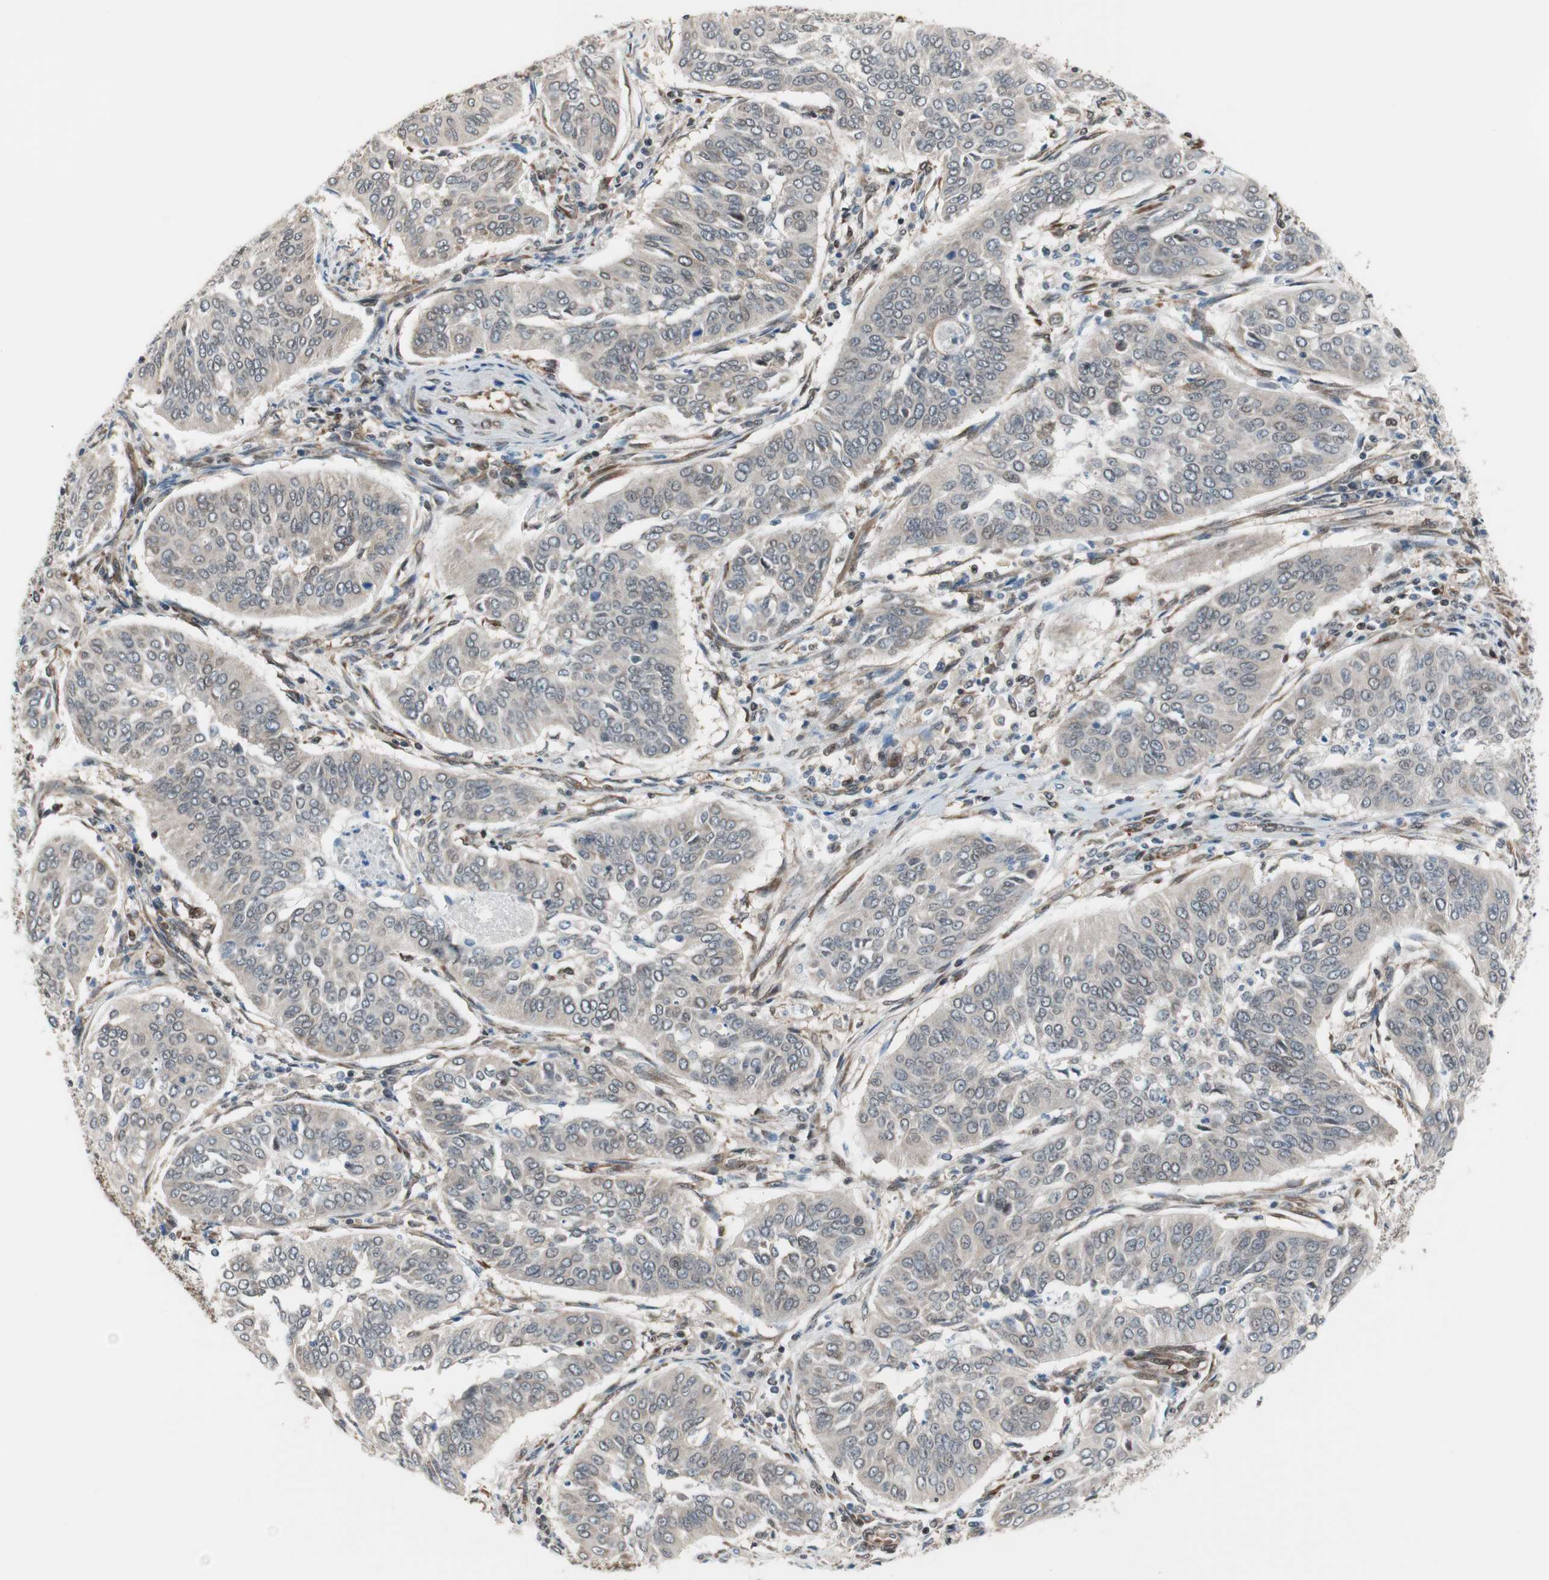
{"staining": {"intensity": "negative", "quantity": "none", "location": "none"}, "tissue": "cervical cancer", "cell_type": "Tumor cells", "image_type": "cancer", "snomed": [{"axis": "morphology", "description": "Normal tissue, NOS"}, {"axis": "morphology", "description": "Squamous cell carcinoma, NOS"}, {"axis": "topography", "description": "Cervix"}], "caption": "Histopathology image shows no protein staining in tumor cells of squamous cell carcinoma (cervical) tissue.", "gene": "ZNF512B", "patient": {"sex": "female", "age": 39}}